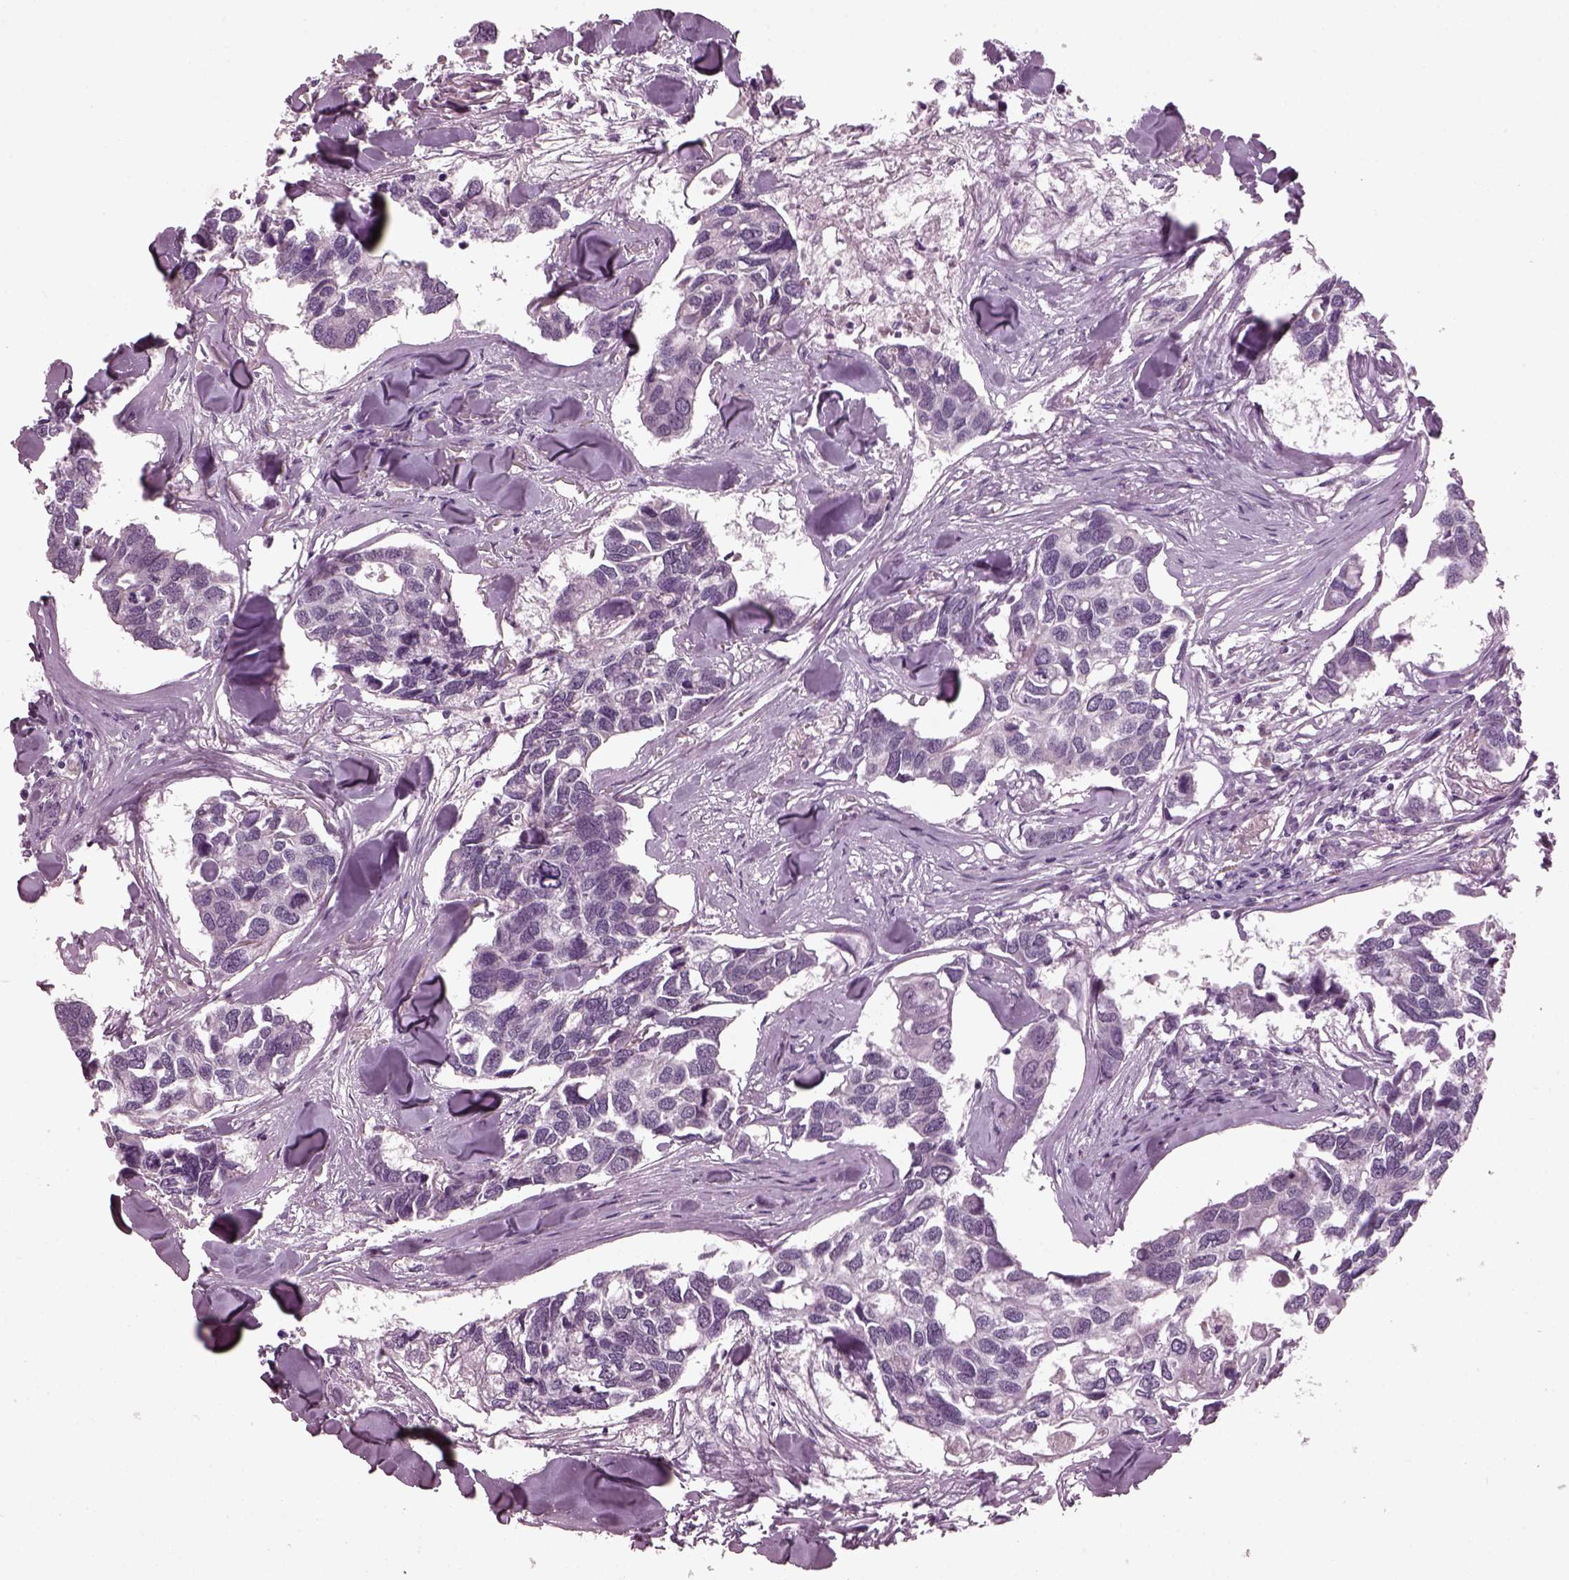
{"staining": {"intensity": "negative", "quantity": "none", "location": "none"}, "tissue": "breast cancer", "cell_type": "Tumor cells", "image_type": "cancer", "snomed": [{"axis": "morphology", "description": "Duct carcinoma"}, {"axis": "topography", "description": "Breast"}], "caption": "A micrograph of breast intraductal carcinoma stained for a protein exhibits no brown staining in tumor cells.", "gene": "CLCN4", "patient": {"sex": "female", "age": 83}}